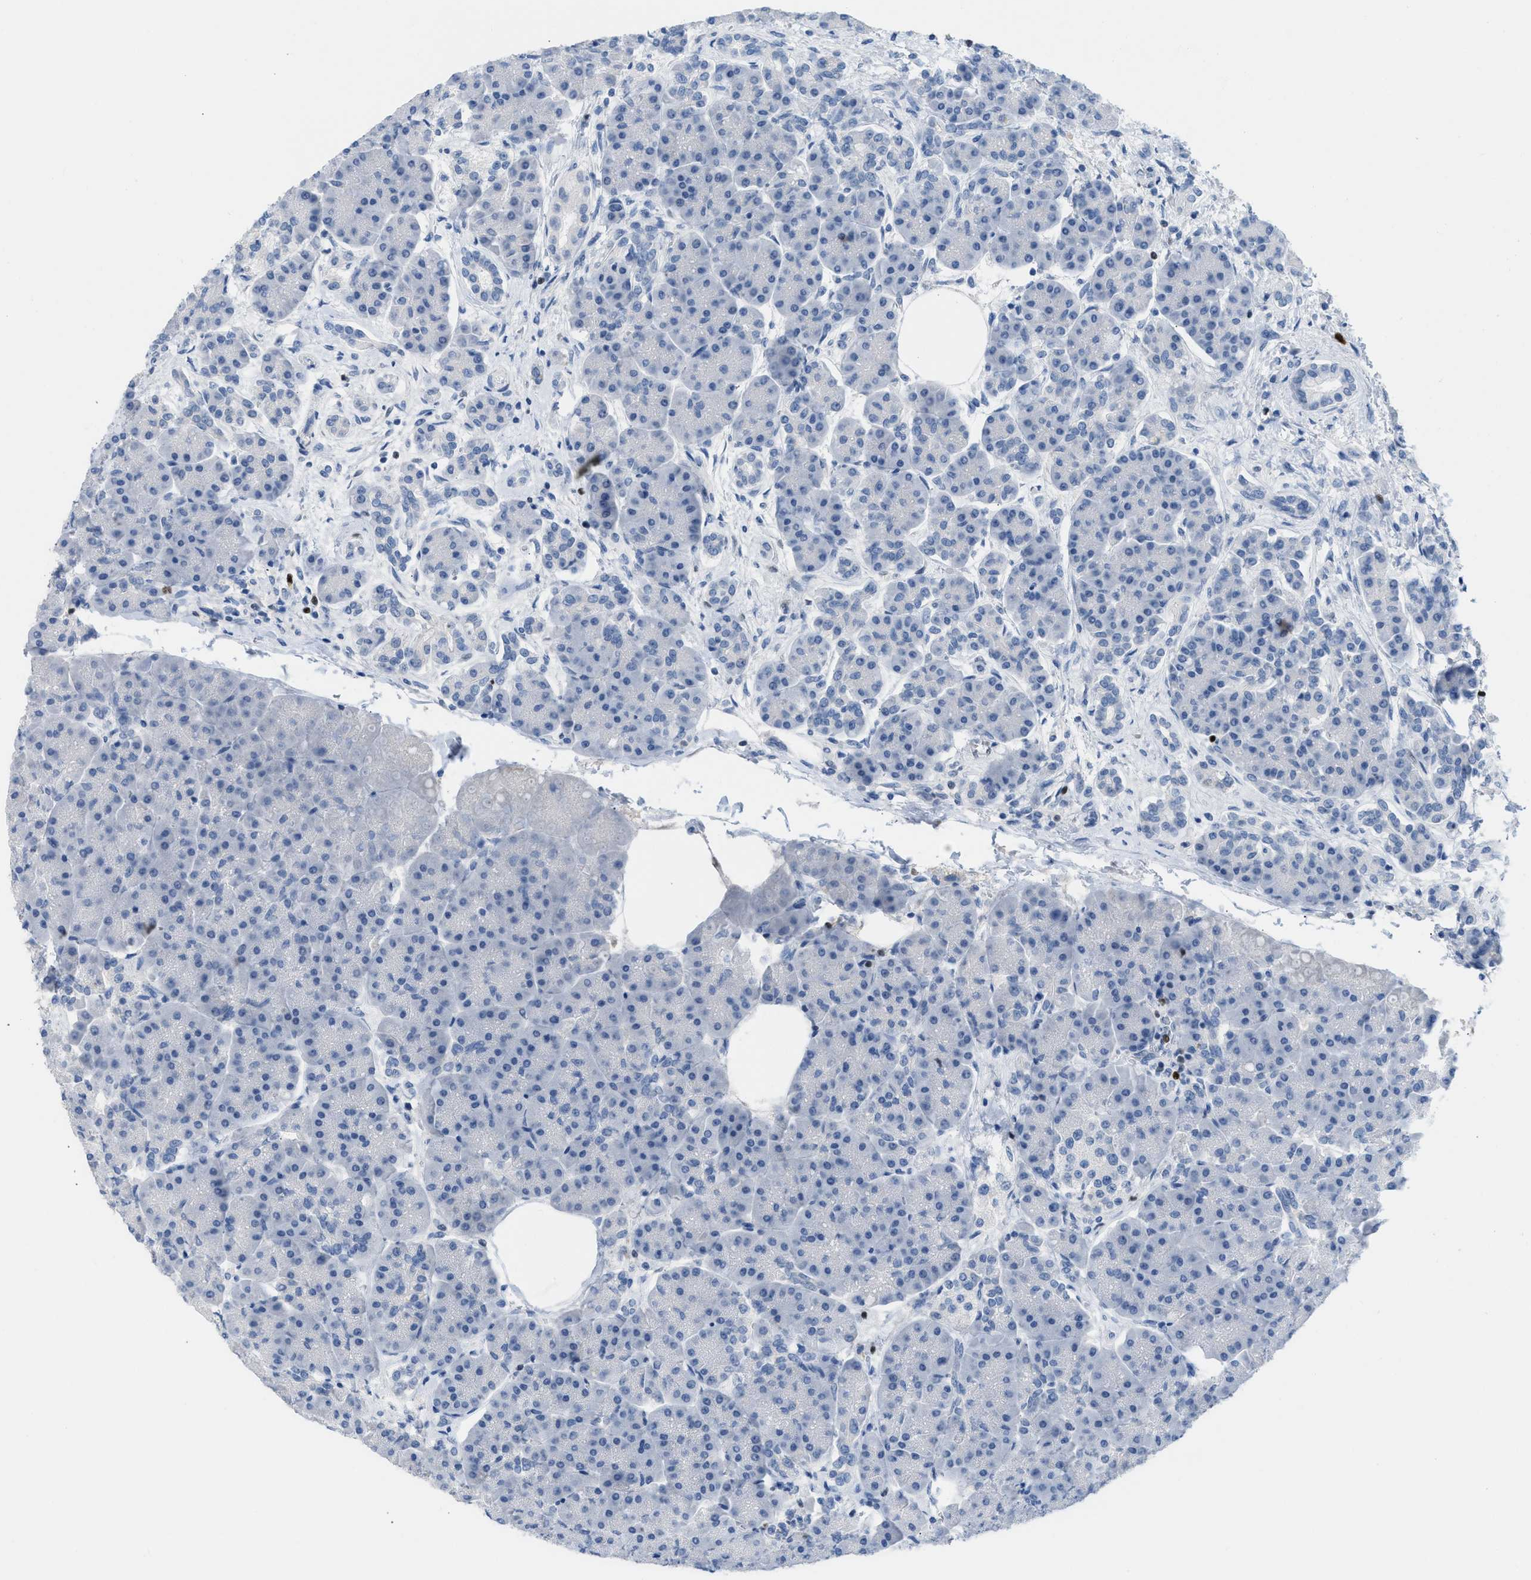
{"staining": {"intensity": "negative", "quantity": "none", "location": "none"}, "tissue": "pancreas", "cell_type": "Exocrine glandular cells", "image_type": "normal", "snomed": [{"axis": "morphology", "description": "Normal tissue, NOS"}, {"axis": "topography", "description": "Pancreas"}], "caption": "Immunohistochemistry (IHC) histopathology image of unremarkable pancreas stained for a protein (brown), which demonstrates no positivity in exocrine glandular cells. Nuclei are stained in blue.", "gene": "LEF1", "patient": {"sex": "female", "age": 70}}